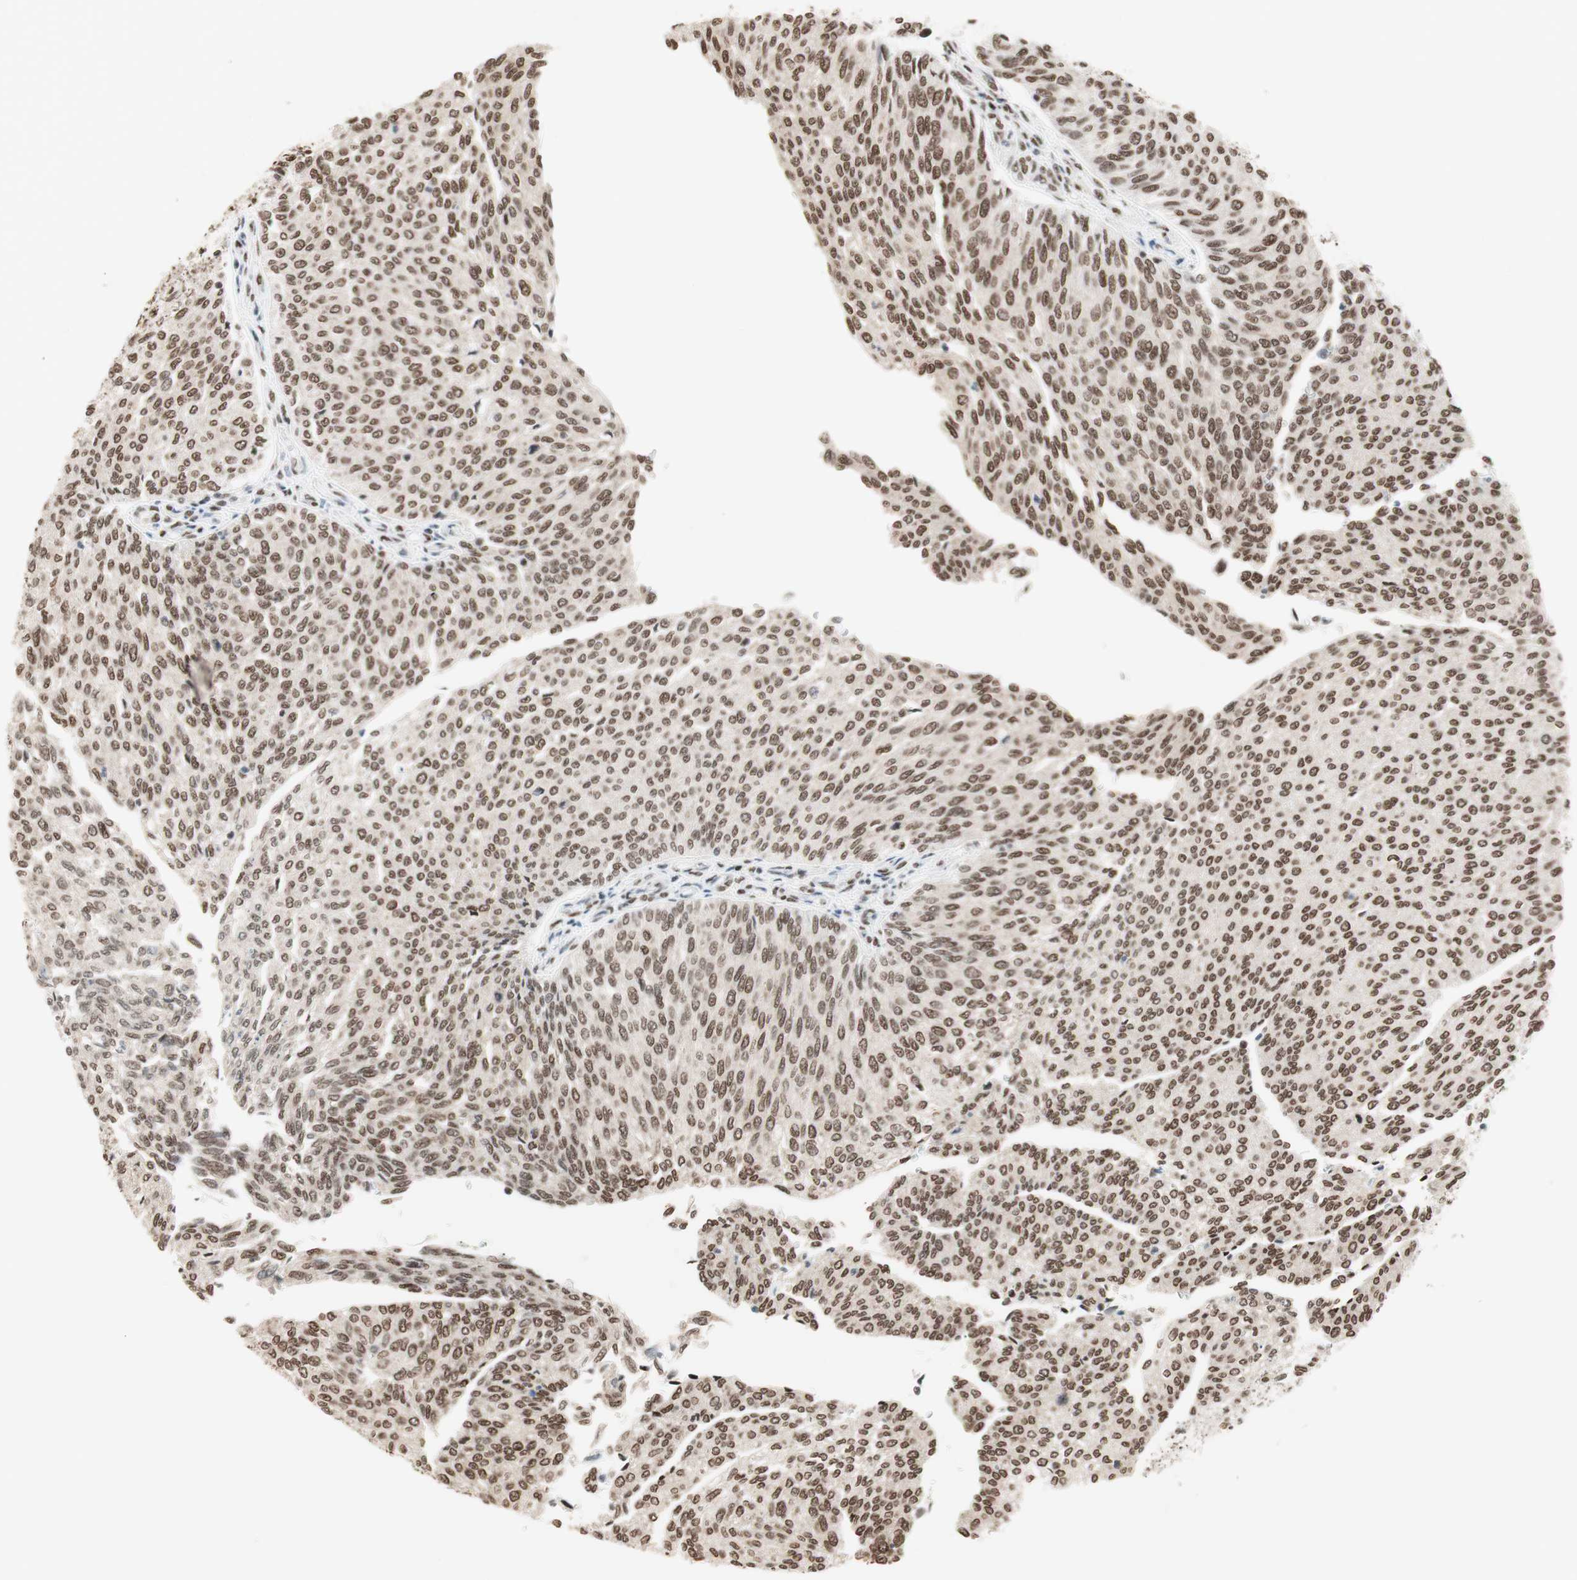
{"staining": {"intensity": "moderate", "quantity": ">75%", "location": "nuclear"}, "tissue": "urothelial cancer", "cell_type": "Tumor cells", "image_type": "cancer", "snomed": [{"axis": "morphology", "description": "Urothelial carcinoma, Low grade"}, {"axis": "topography", "description": "Urinary bladder"}], "caption": "The immunohistochemical stain labels moderate nuclear positivity in tumor cells of low-grade urothelial carcinoma tissue.", "gene": "SMARCE1", "patient": {"sex": "female", "age": 79}}